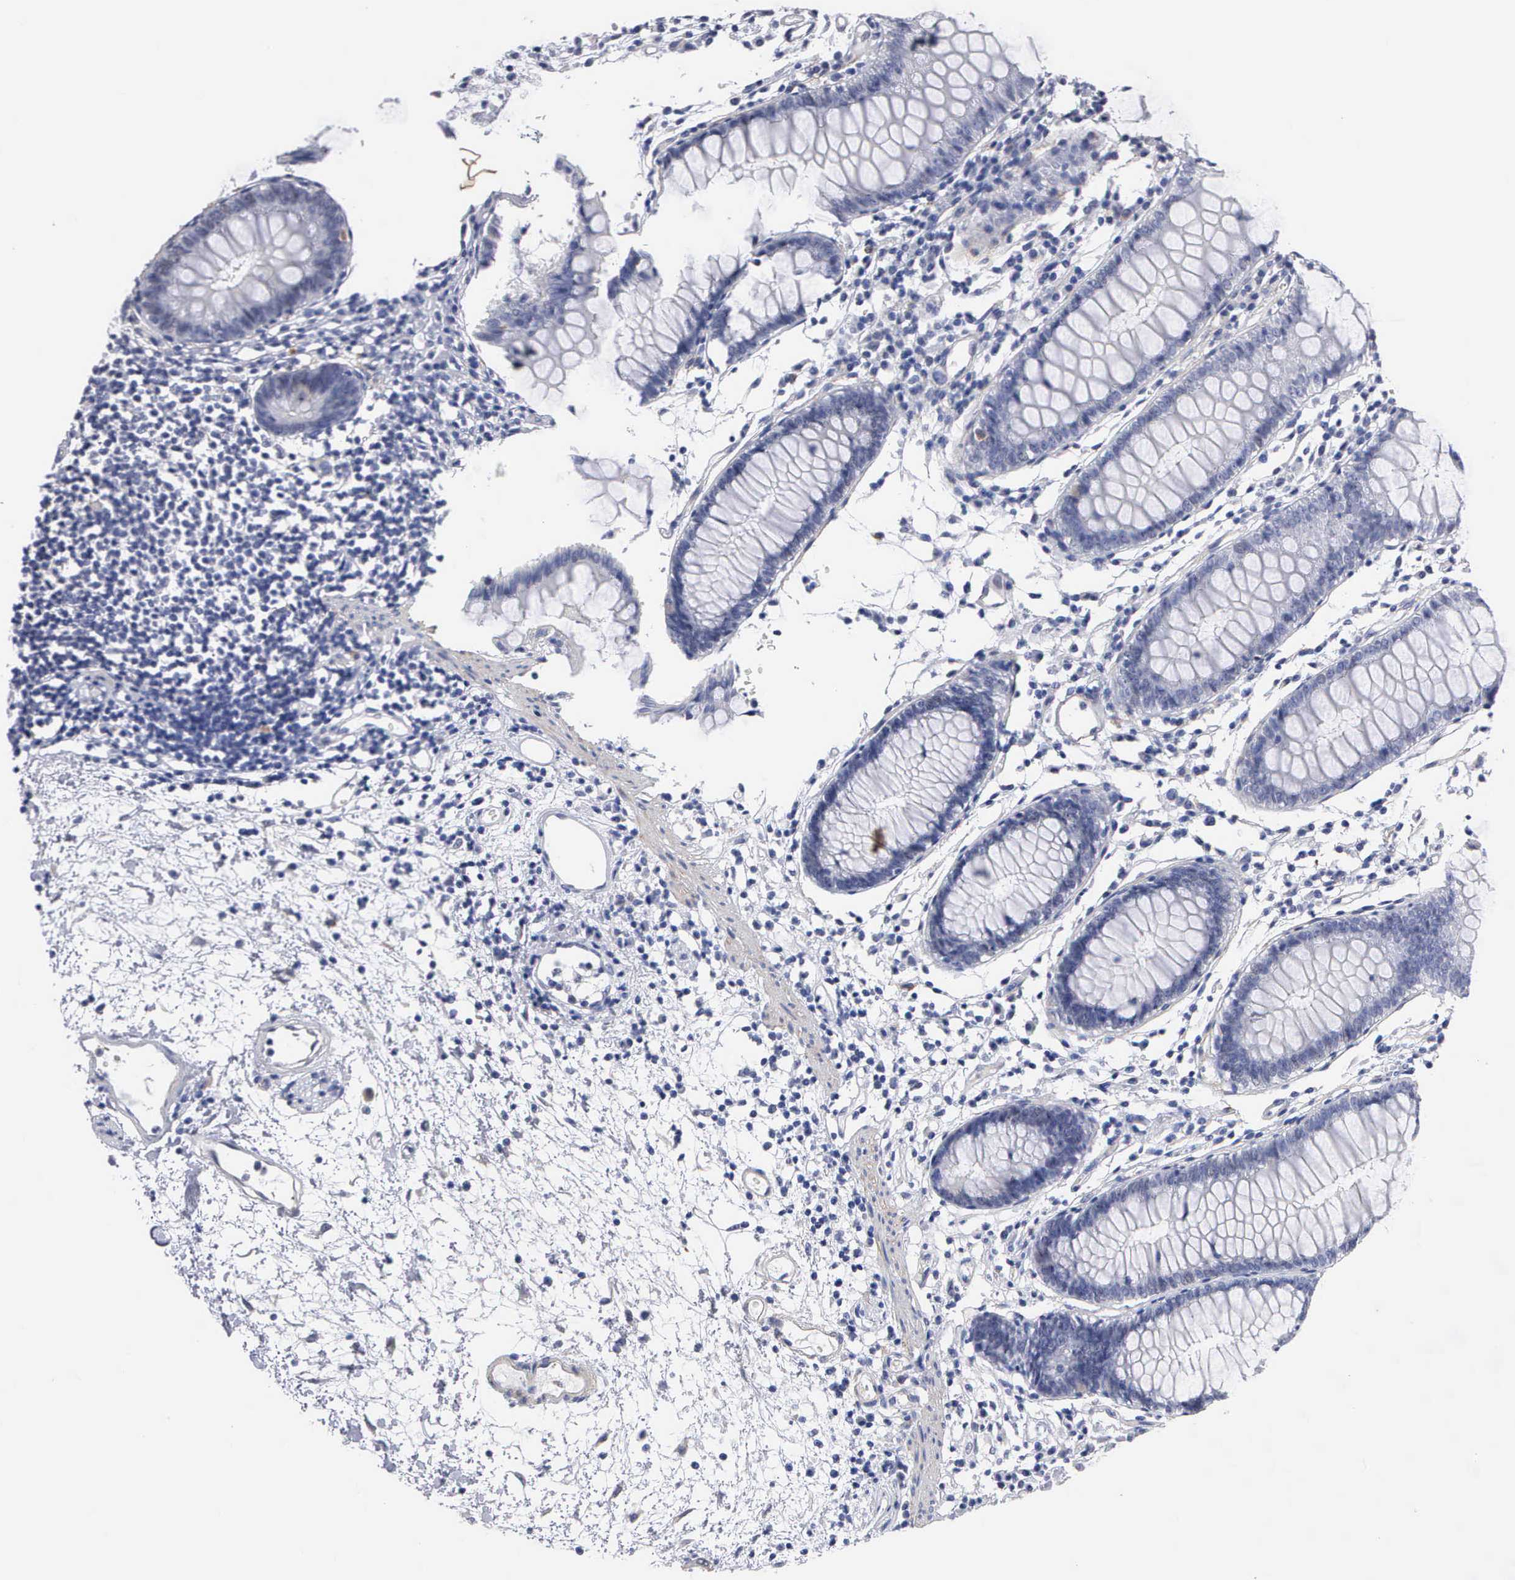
{"staining": {"intensity": "negative", "quantity": "none", "location": "none"}, "tissue": "colon", "cell_type": "Endothelial cells", "image_type": "normal", "snomed": [{"axis": "morphology", "description": "Normal tissue, NOS"}, {"axis": "topography", "description": "Colon"}], "caption": "Endothelial cells show no significant protein positivity in normal colon. (DAB (3,3'-diaminobenzidine) immunohistochemistry with hematoxylin counter stain).", "gene": "ELFN2", "patient": {"sex": "female", "age": 55}}